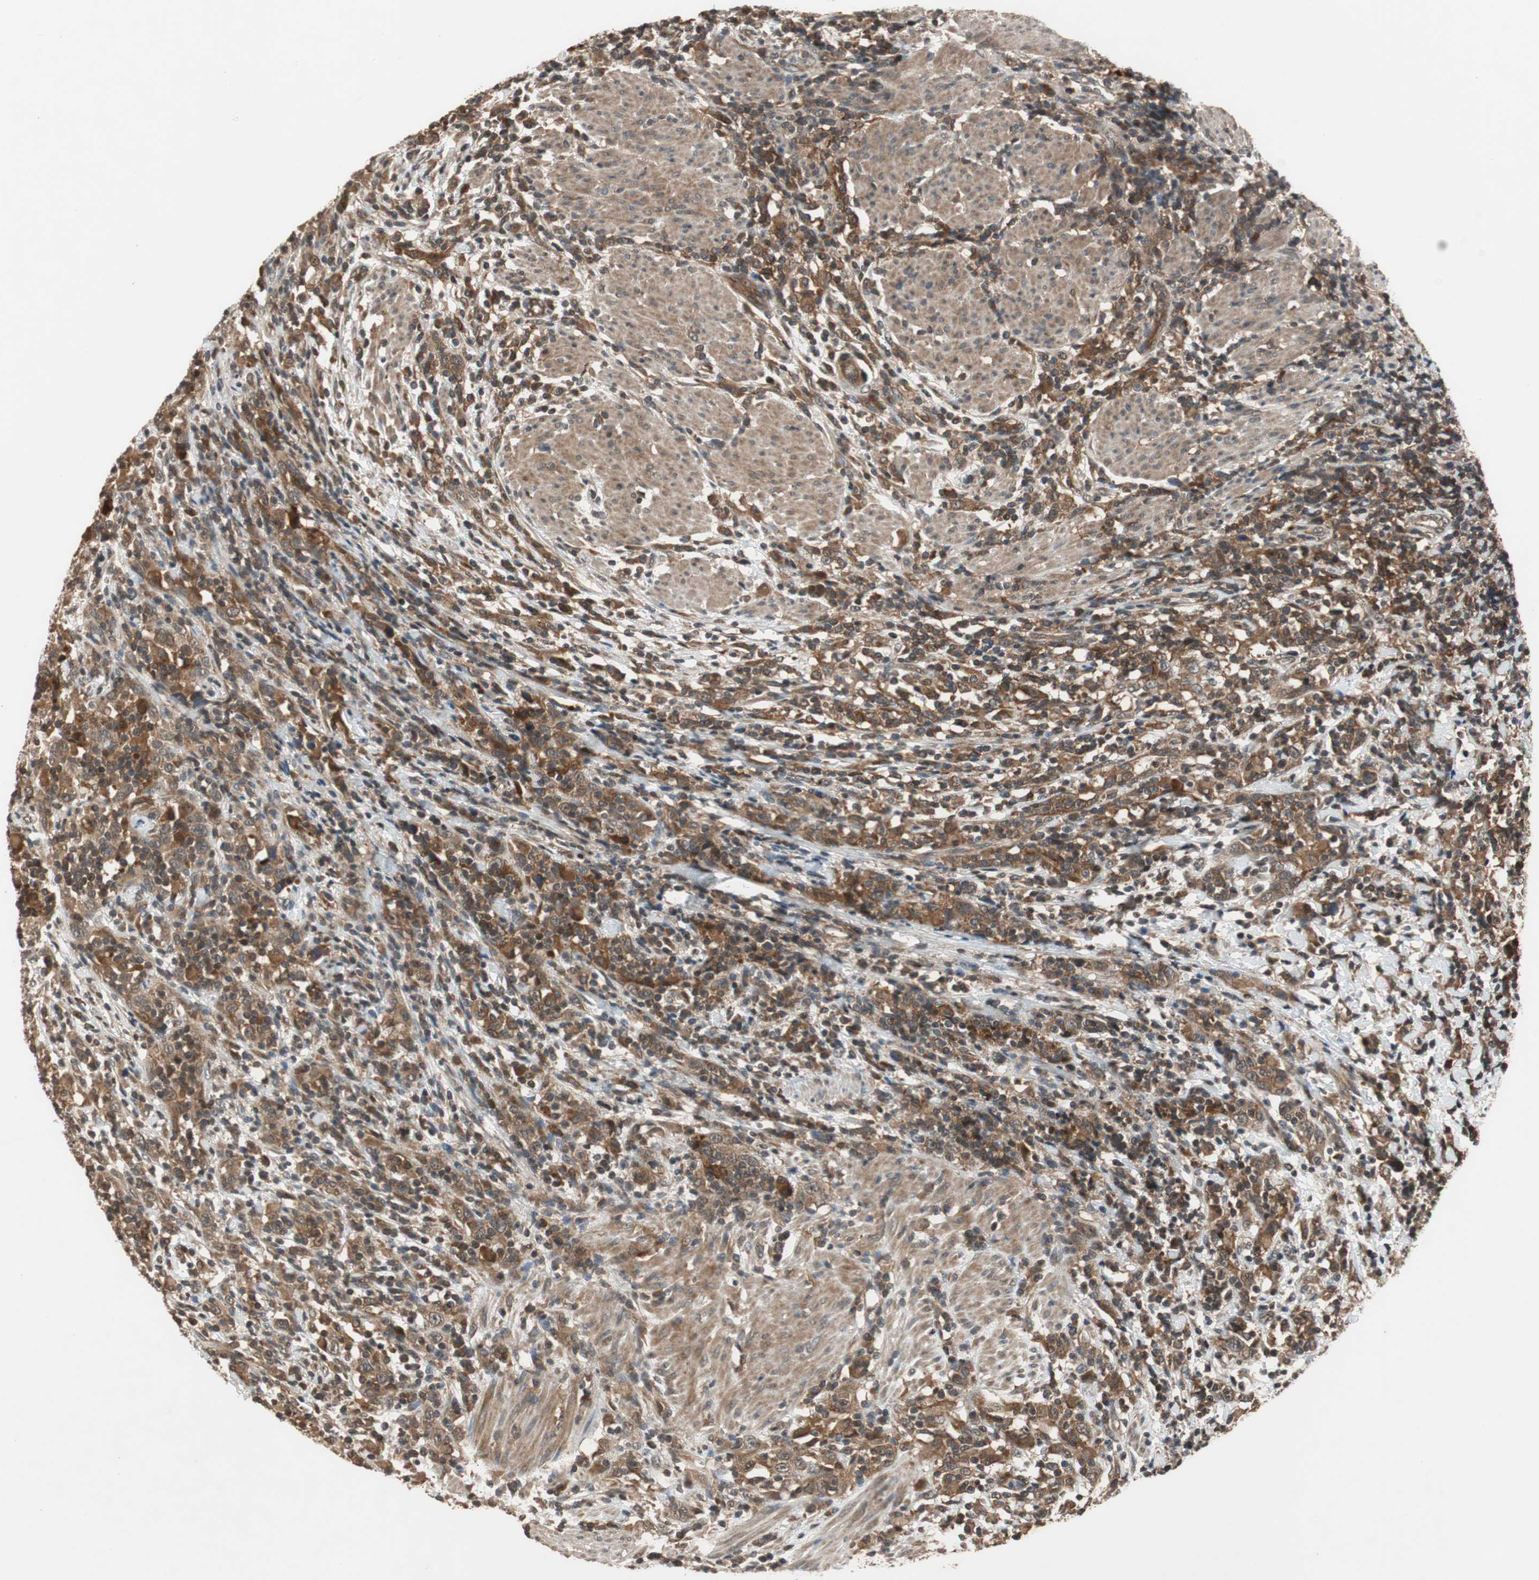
{"staining": {"intensity": "strong", "quantity": ">75%", "location": "cytoplasmic/membranous"}, "tissue": "urothelial cancer", "cell_type": "Tumor cells", "image_type": "cancer", "snomed": [{"axis": "morphology", "description": "Urothelial carcinoma, High grade"}, {"axis": "topography", "description": "Urinary bladder"}], "caption": "High-magnification brightfield microscopy of high-grade urothelial carcinoma stained with DAB (3,3'-diaminobenzidine) (brown) and counterstained with hematoxylin (blue). tumor cells exhibit strong cytoplasmic/membranous positivity is appreciated in approximately>75% of cells.", "gene": "TMEM230", "patient": {"sex": "male", "age": 61}}